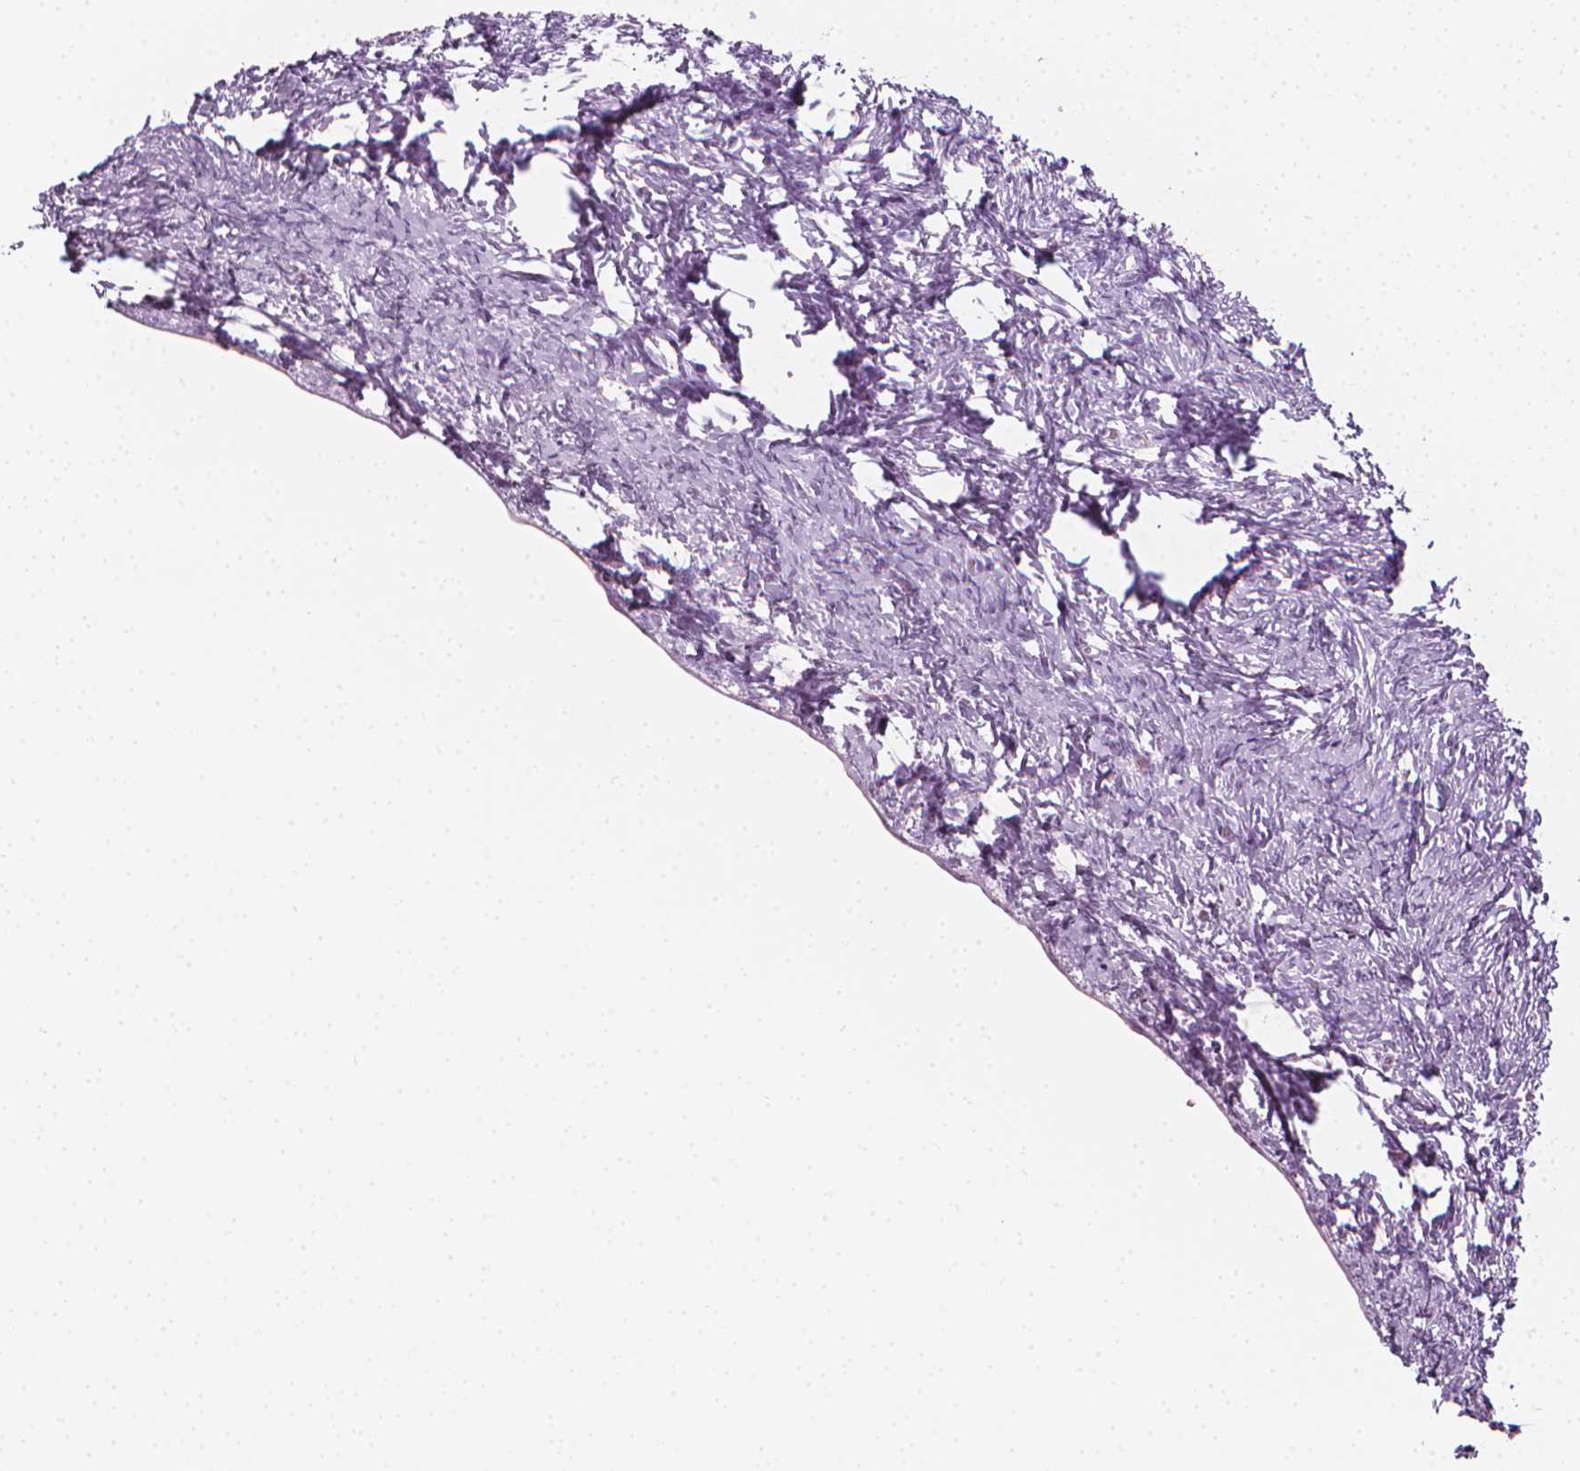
{"staining": {"intensity": "negative", "quantity": "none", "location": "none"}, "tissue": "ovary", "cell_type": "Follicle cells", "image_type": "normal", "snomed": [{"axis": "morphology", "description": "Normal tissue, NOS"}, {"axis": "topography", "description": "Ovary"}], "caption": "This is an immunohistochemistry (IHC) photomicrograph of benign ovary. There is no expression in follicle cells.", "gene": "SCG3", "patient": {"sex": "female", "age": 39}}